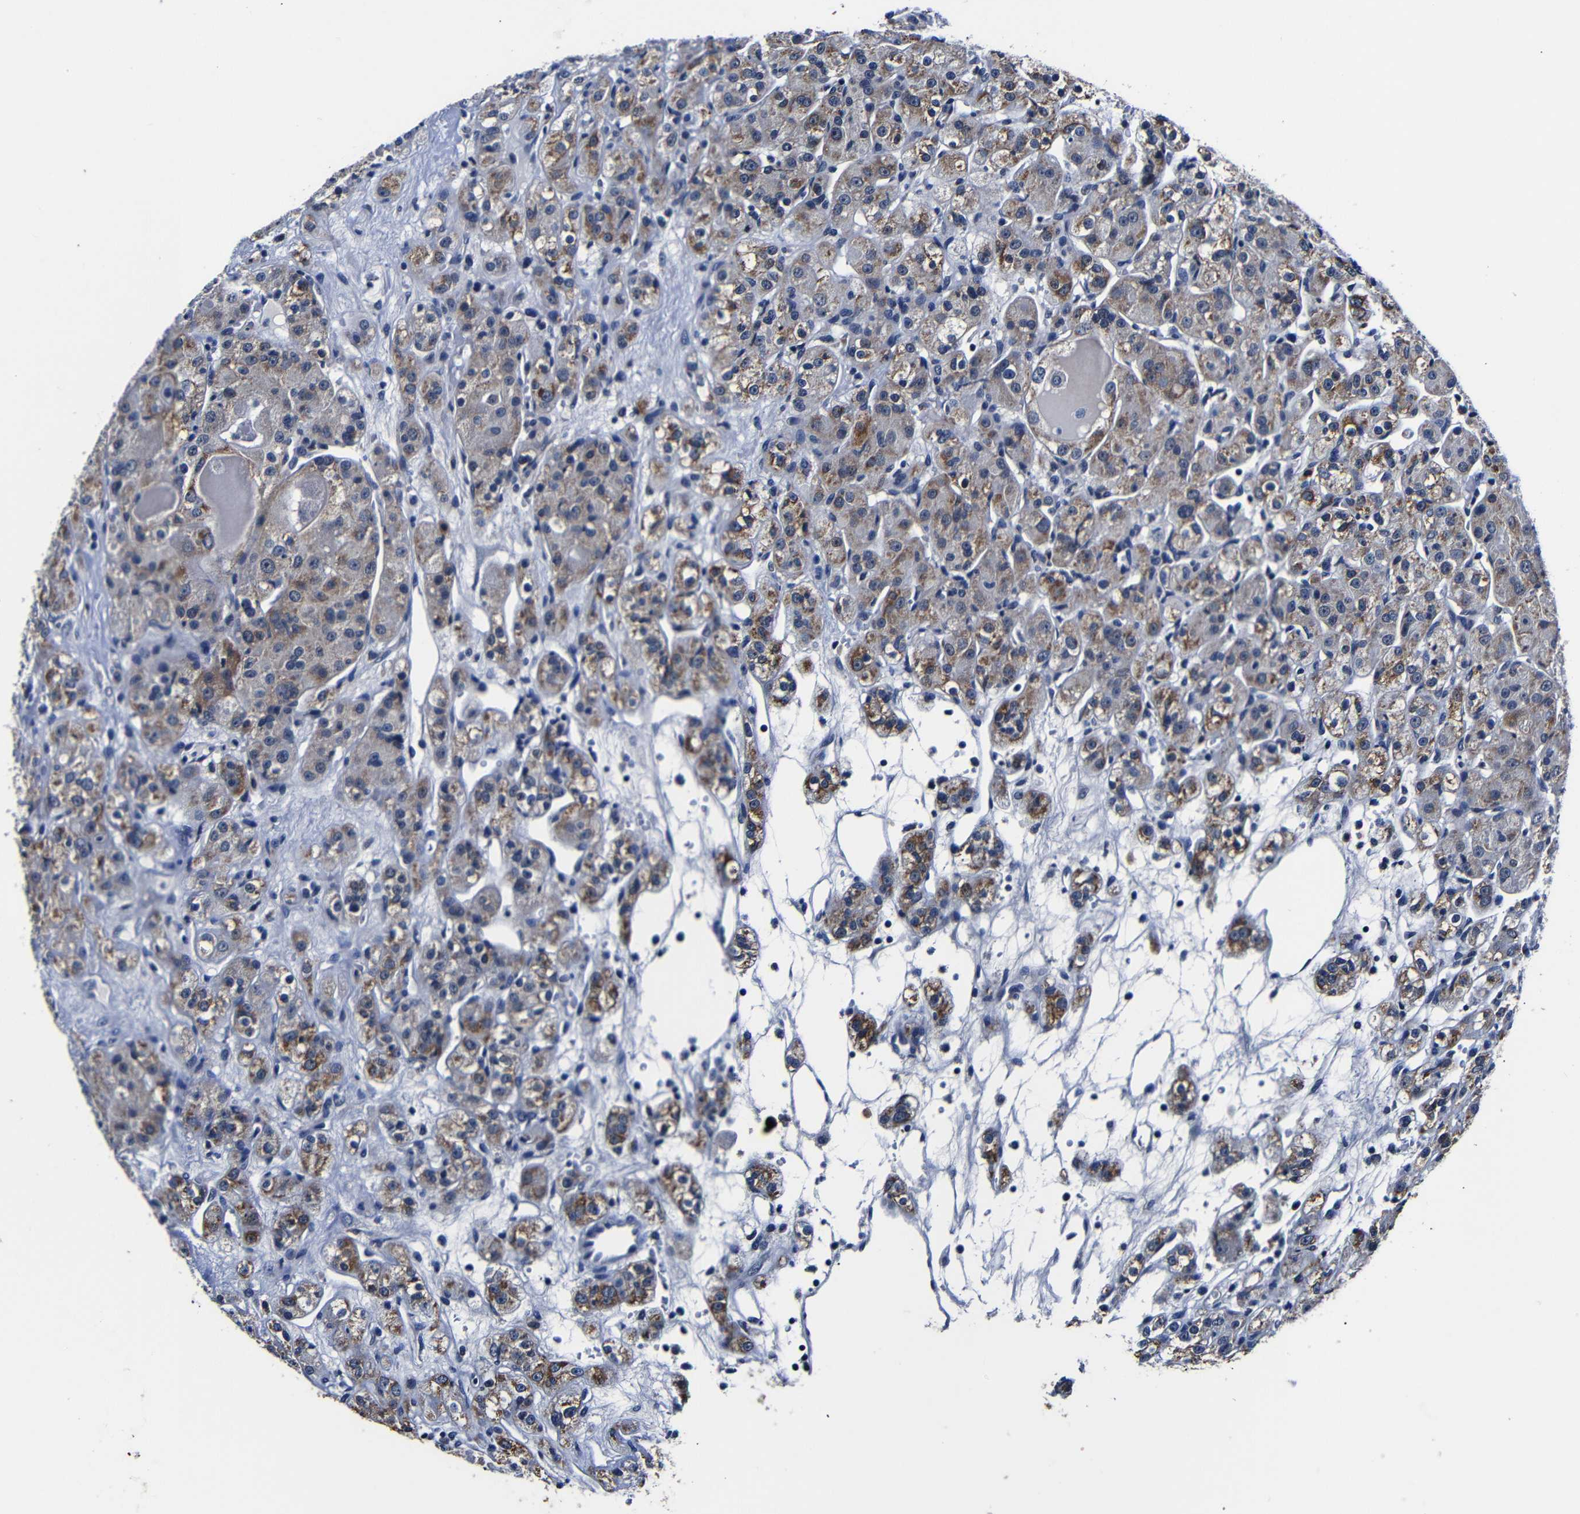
{"staining": {"intensity": "moderate", "quantity": ">75%", "location": "cytoplasmic/membranous"}, "tissue": "renal cancer", "cell_type": "Tumor cells", "image_type": "cancer", "snomed": [{"axis": "morphology", "description": "Normal tissue, NOS"}, {"axis": "morphology", "description": "Adenocarcinoma, NOS"}, {"axis": "topography", "description": "Kidney"}], "caption": "An image of human renal cancer (adenocarcinoma) stained for a protein shows moderate cytoplasmic/membranous brown staining in tumor cells.", "gene": "DEPP1", "patient": {"sex": "male", "age": 61}}